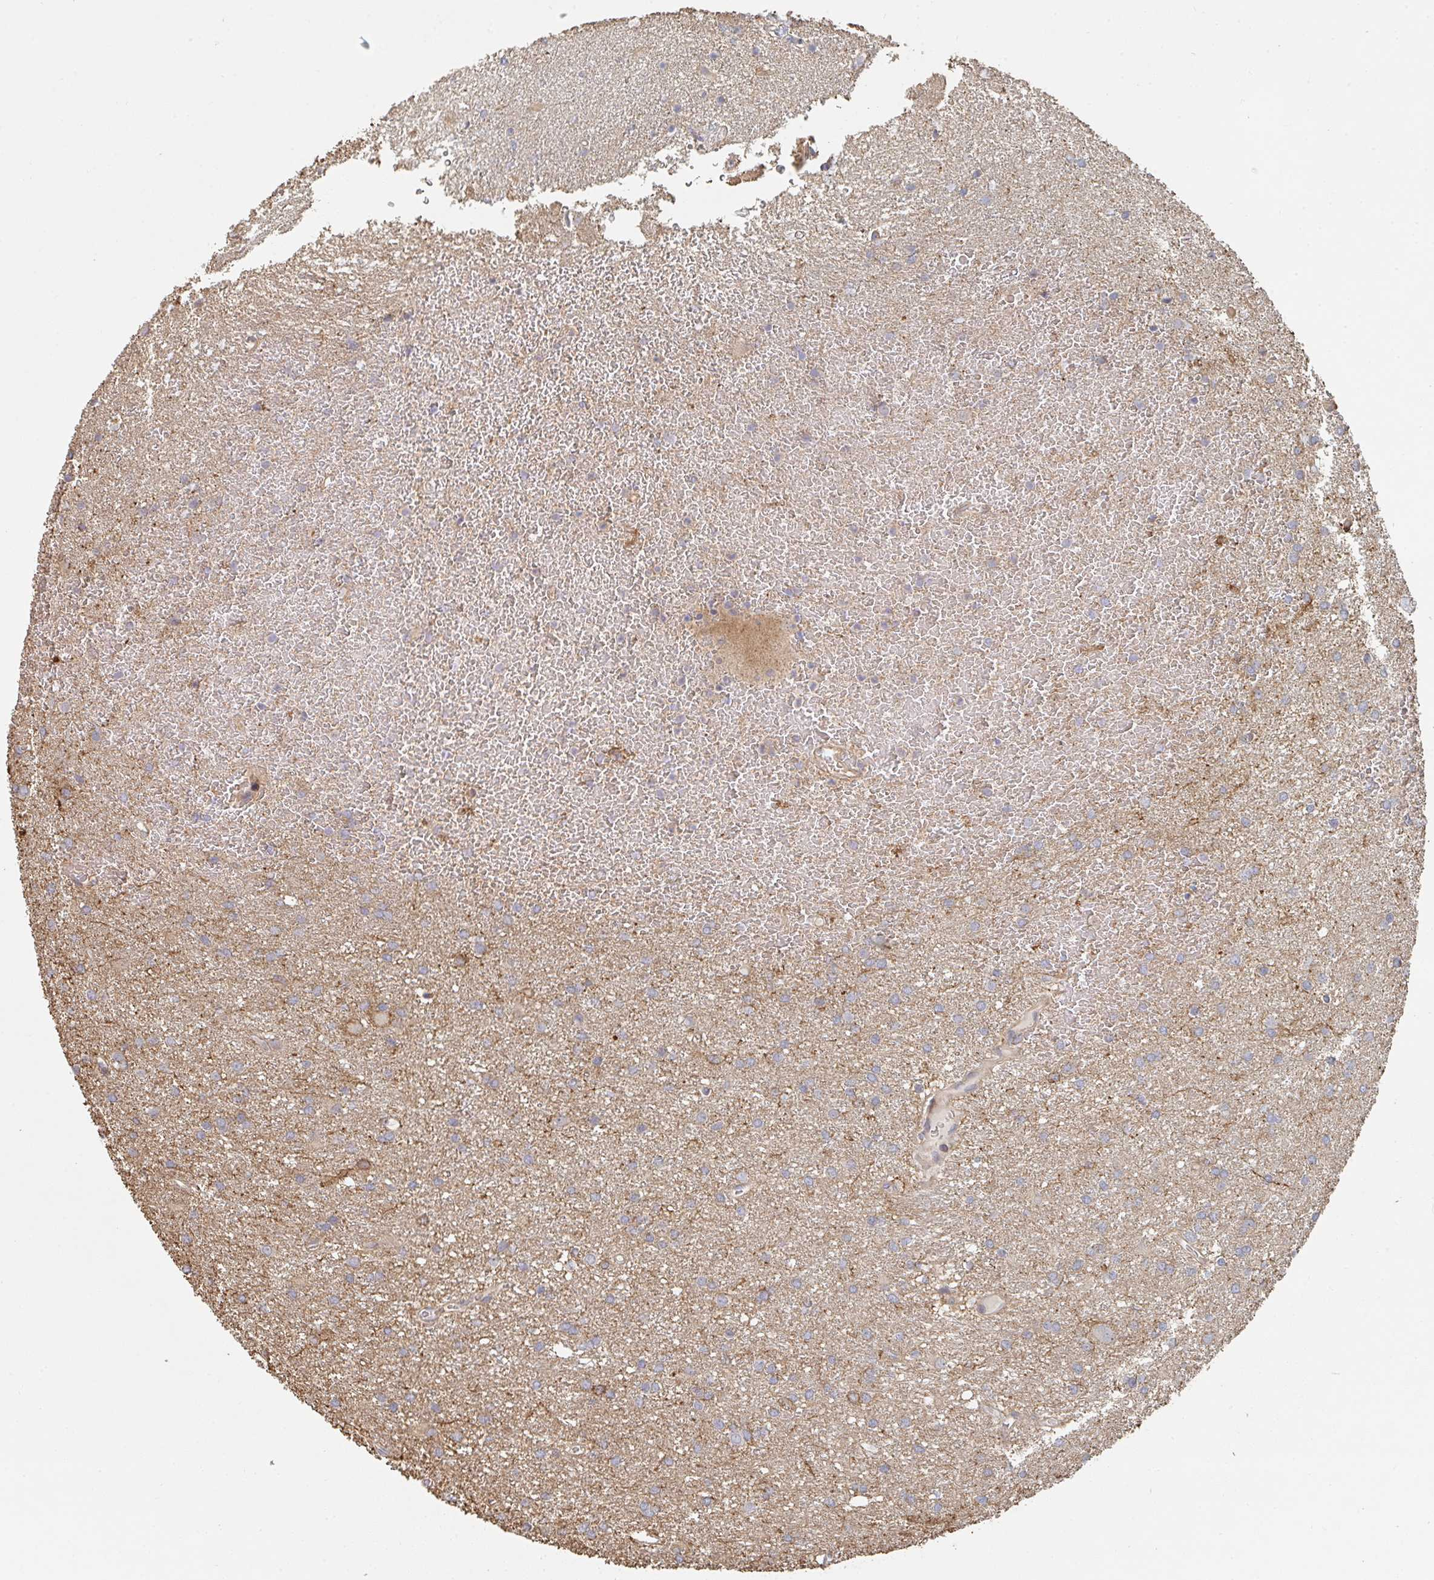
{"staining": {"intensity": "weak", "quantity": "25%-75%", "location": "cytoplasmic/membranous"}, "tissue": "glioma", "cell_type": "Tumor cells", "image_type": "cancer", "snomed": [{"axis": "morphology", "description": "Glioma, malignant, High grade"}, {"axis": "topography", "description": "Brain"}], "caption": "Glioma stained with DAB immunohistochemistry (IHC) demonstrates low levels of weak cytoplasmic/membranous positivity in approximately 25%-75% of tumor cells.", "gene": "PTEN", "patient": {"sex": "female", "age": 50}}